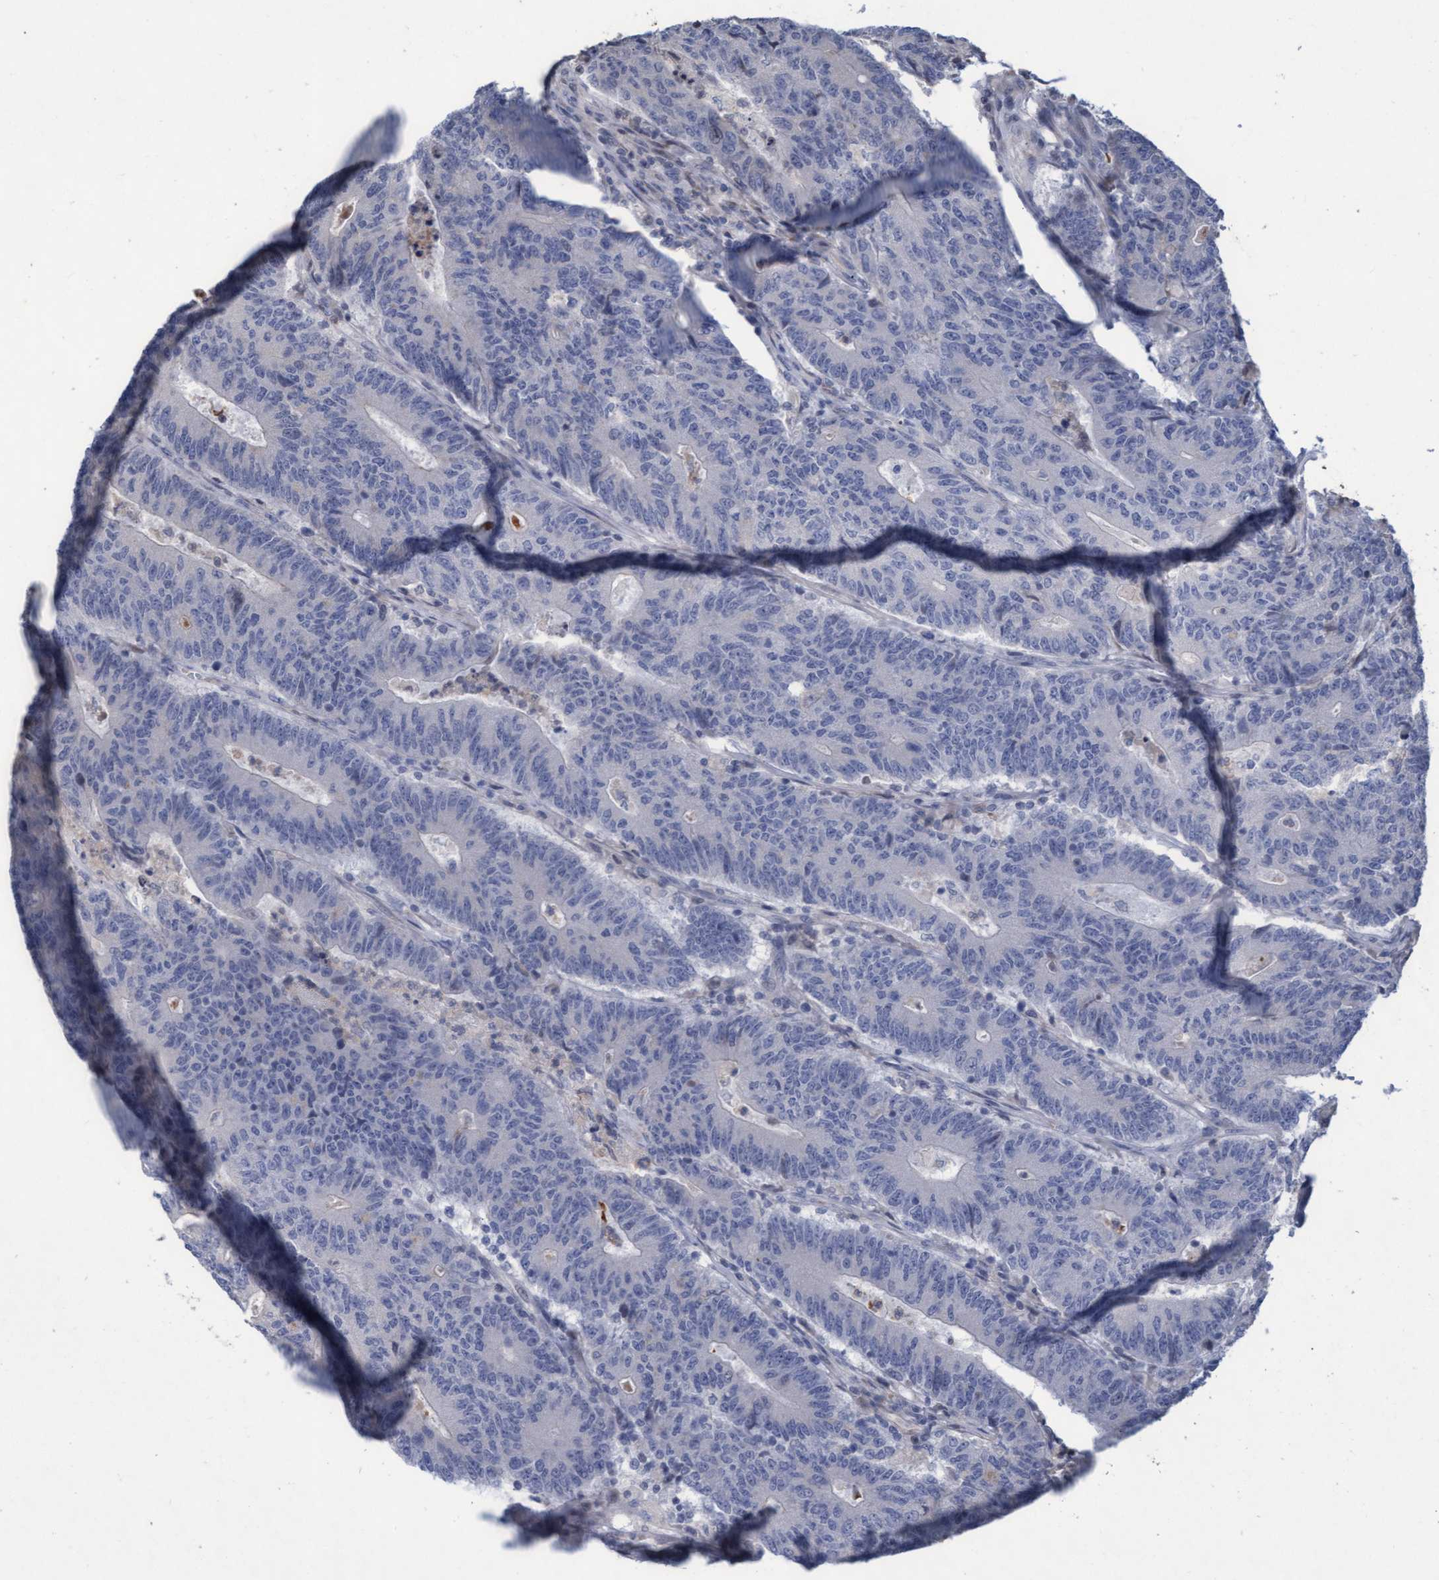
{"staining": {"intensity": "negative", "quantity": "none", "location": "none"}, "tissue": "colorectal cancer", "cell_type": "Tumor cells", "image_type": "cancer", "snomed": [{"axis": "morphology", "description": "Normal tissue, NOS"}, {"axis": "morphology", "description": "Adenocarcinoma, NOS"}, {"axis": "topography", "description": "Colon"}], "caption": "Protein analysis of colorectal adenocarcinoma shows no significant positivity in tumor cells.", "gene": "KCNC2", "patient": {"sex": "female", "age": 75}}